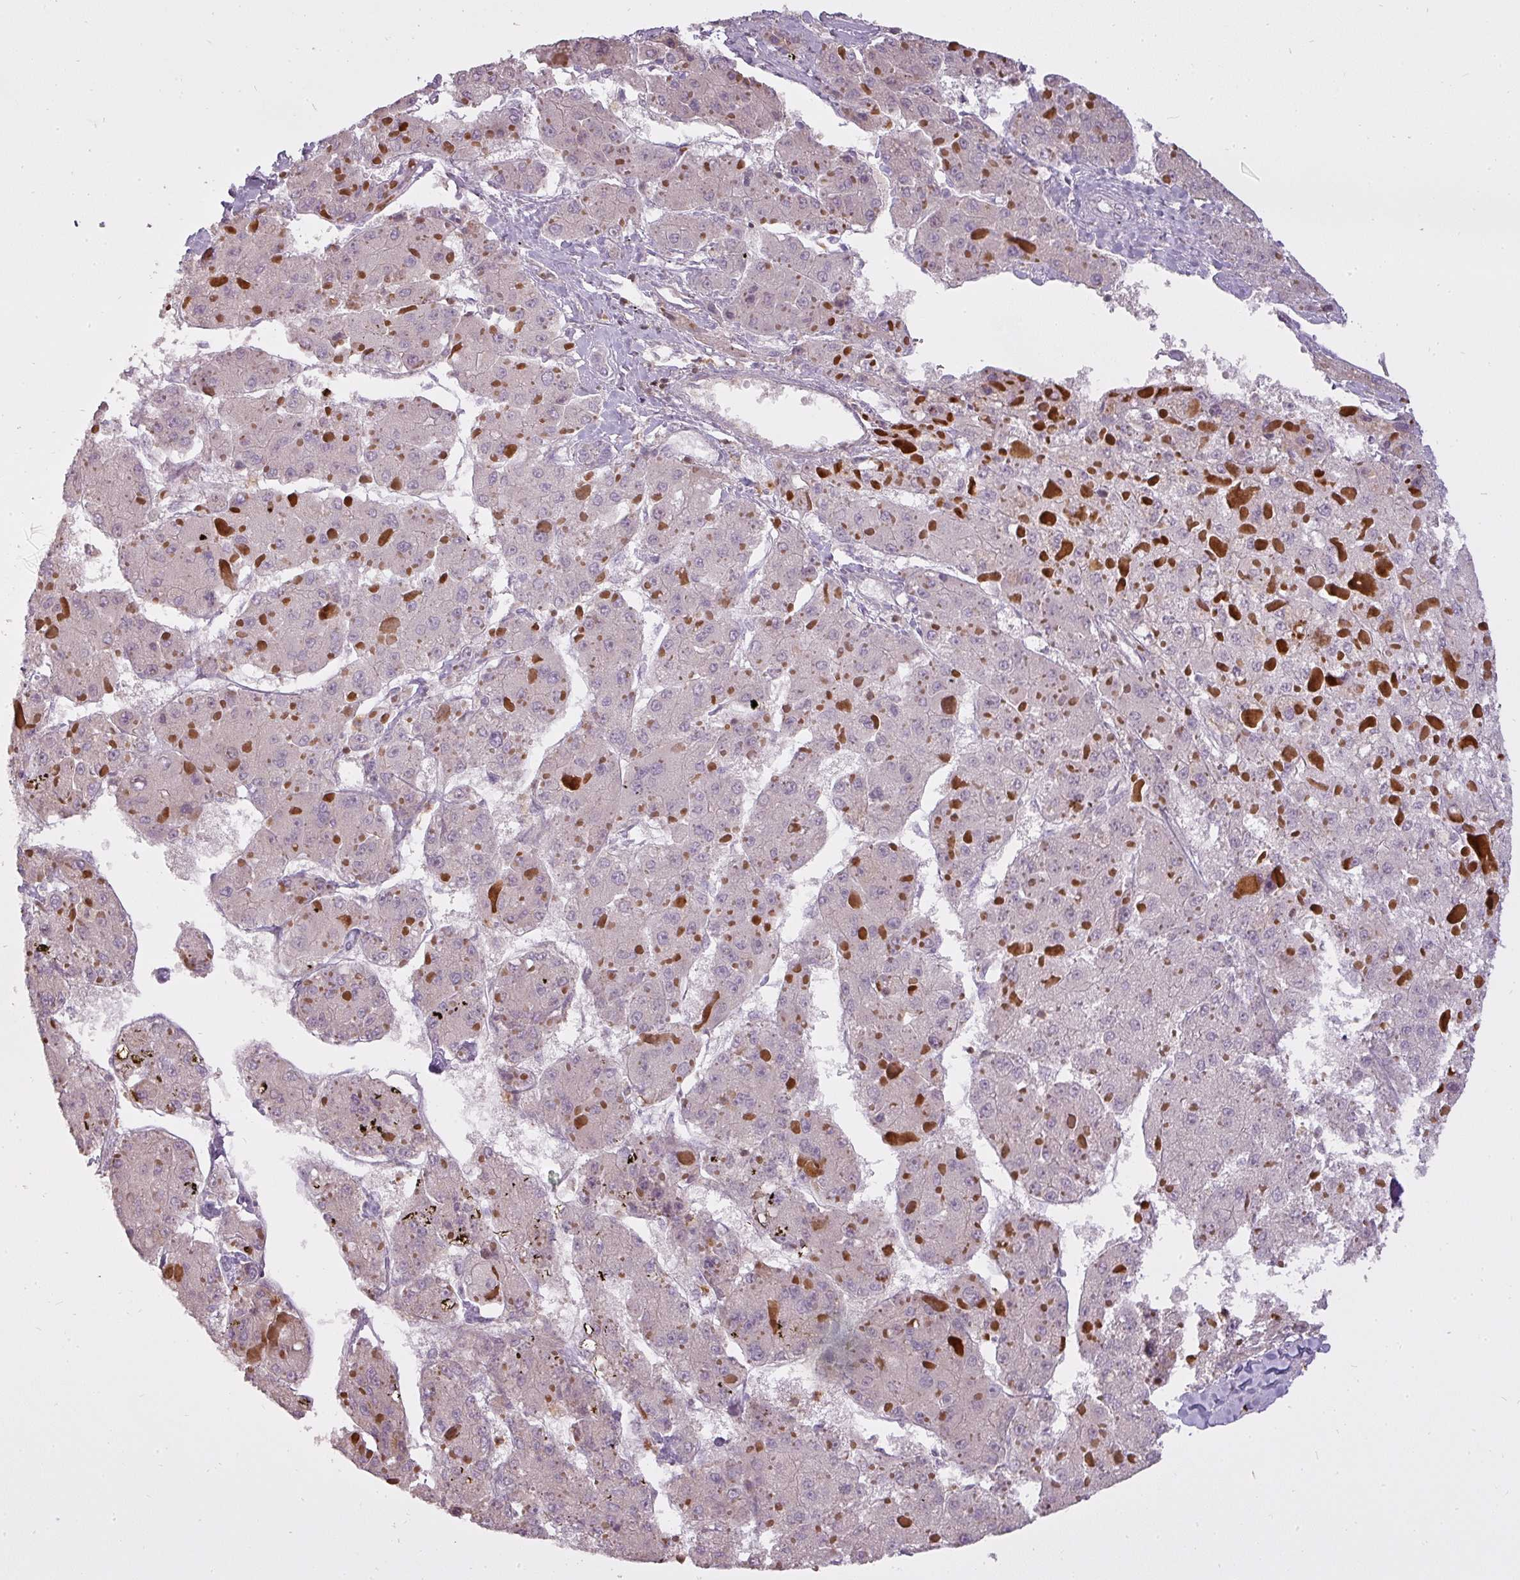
{"staining": {"intensity": "negative", "quantity": "none", "location": "none"}, "tissue": "liver cancer", "cell_type": "Tumor cells", "image_type": "cancer", "snomed": [{"axis": "morphology", "description": "Carcinoma, Hepatocellular, NOS"}, {"axis": "topography", "description": "Liver"}], "caption": "Immunohistochemistry histopathology image of human liver cancer stained for a protein (brown), which exhibits no positivity in tumor cells.", "gene": "STK4", "patient": {"sex": "female", "age": 73}}